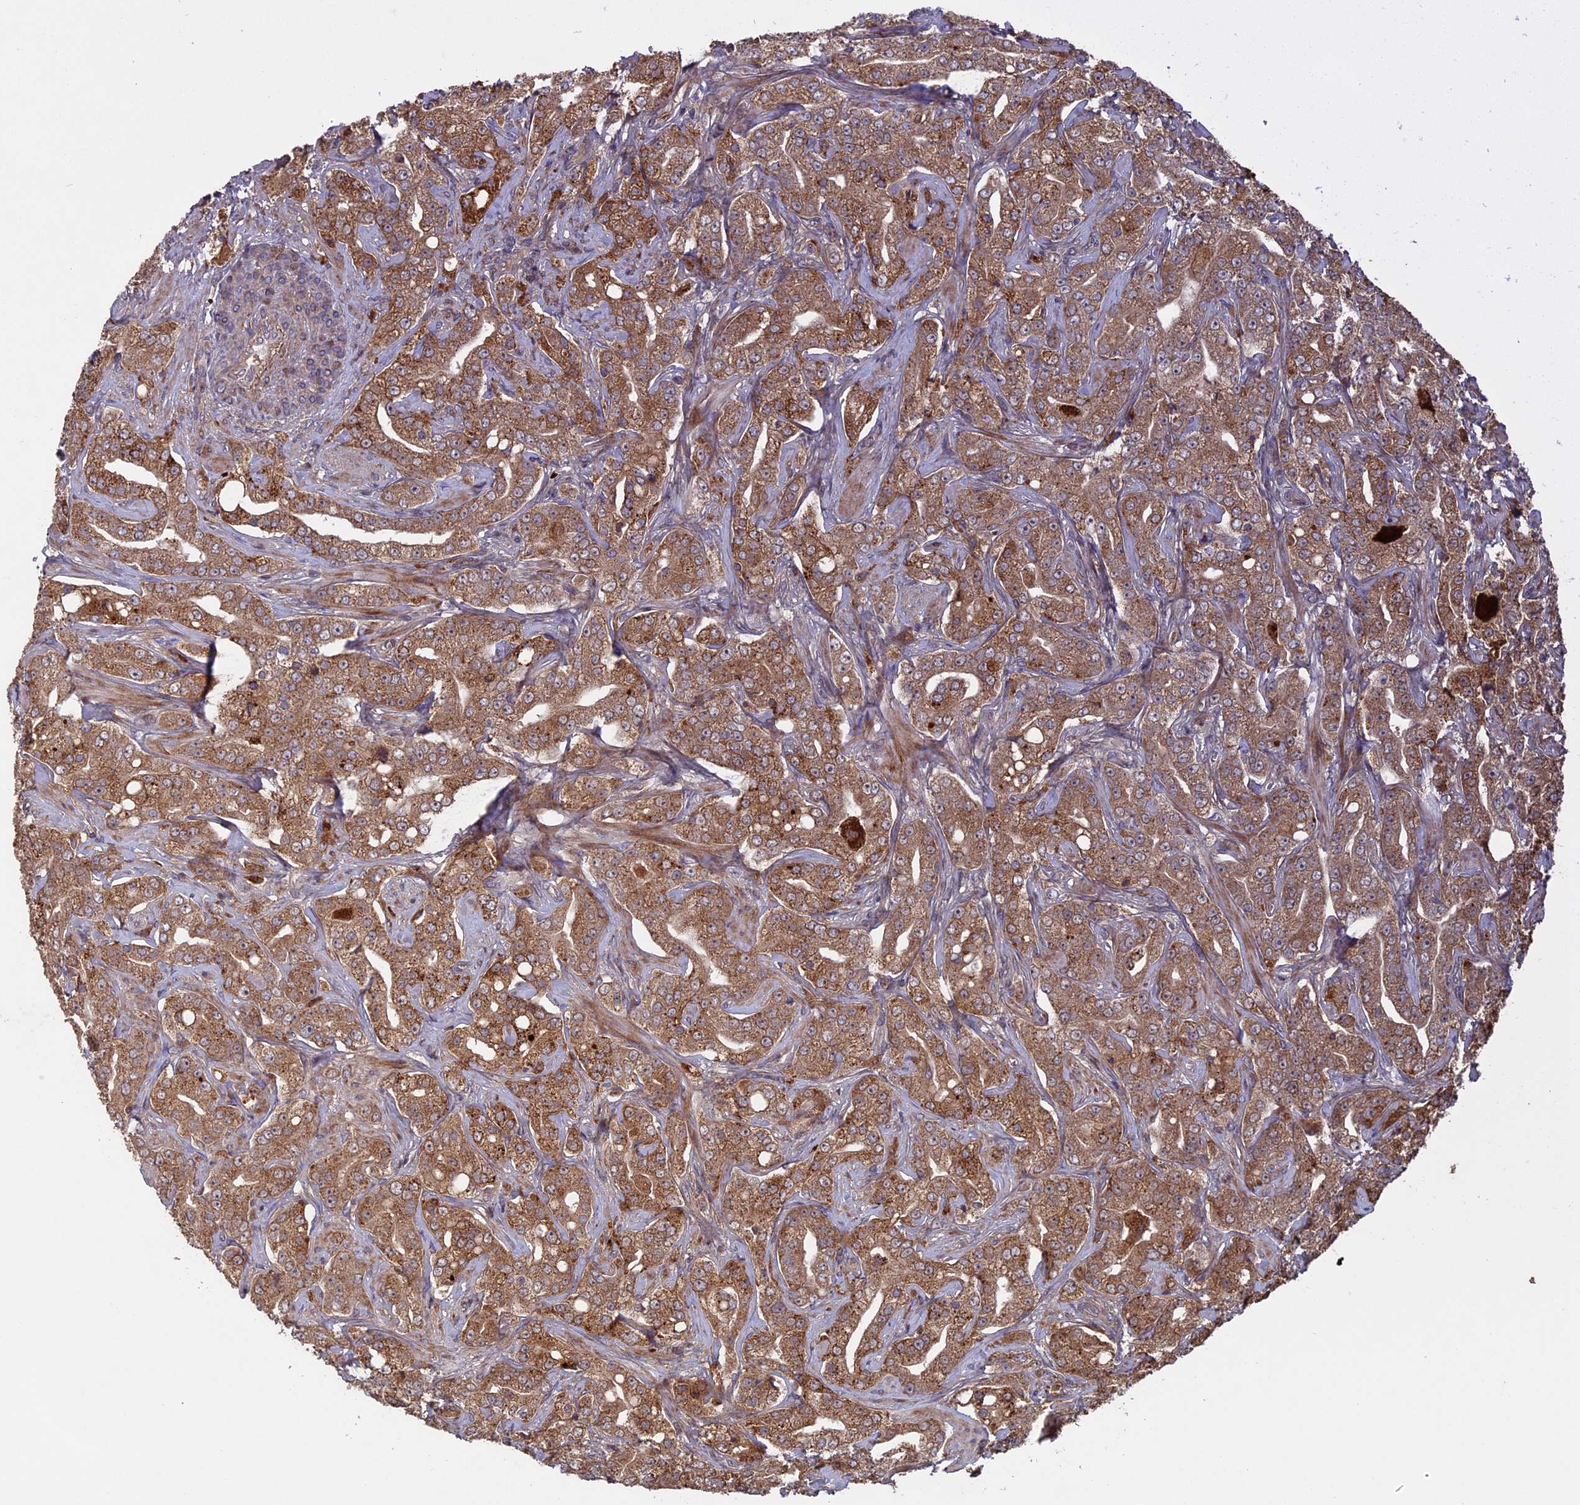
{"staining": {"intensity": "moderate", "quantity": ">75%", "location": "cytoplasmic/membranous"}, "tissue": "prostate cancer", "cell_type": "Tumor cells", "image_type": "cancer", "snomed": [{"axis": "morphology", "description": "Adenocarcinoma, Low grade"}, {"axis": "topography", "description": "Prostate"}], "caption": "Prostate low-grade adenocarcinoma stained with a protein marker displays moderate staining in tumor cells.", "gene": "RCCD1", "patient": {"sex": "male", "age": 67}}